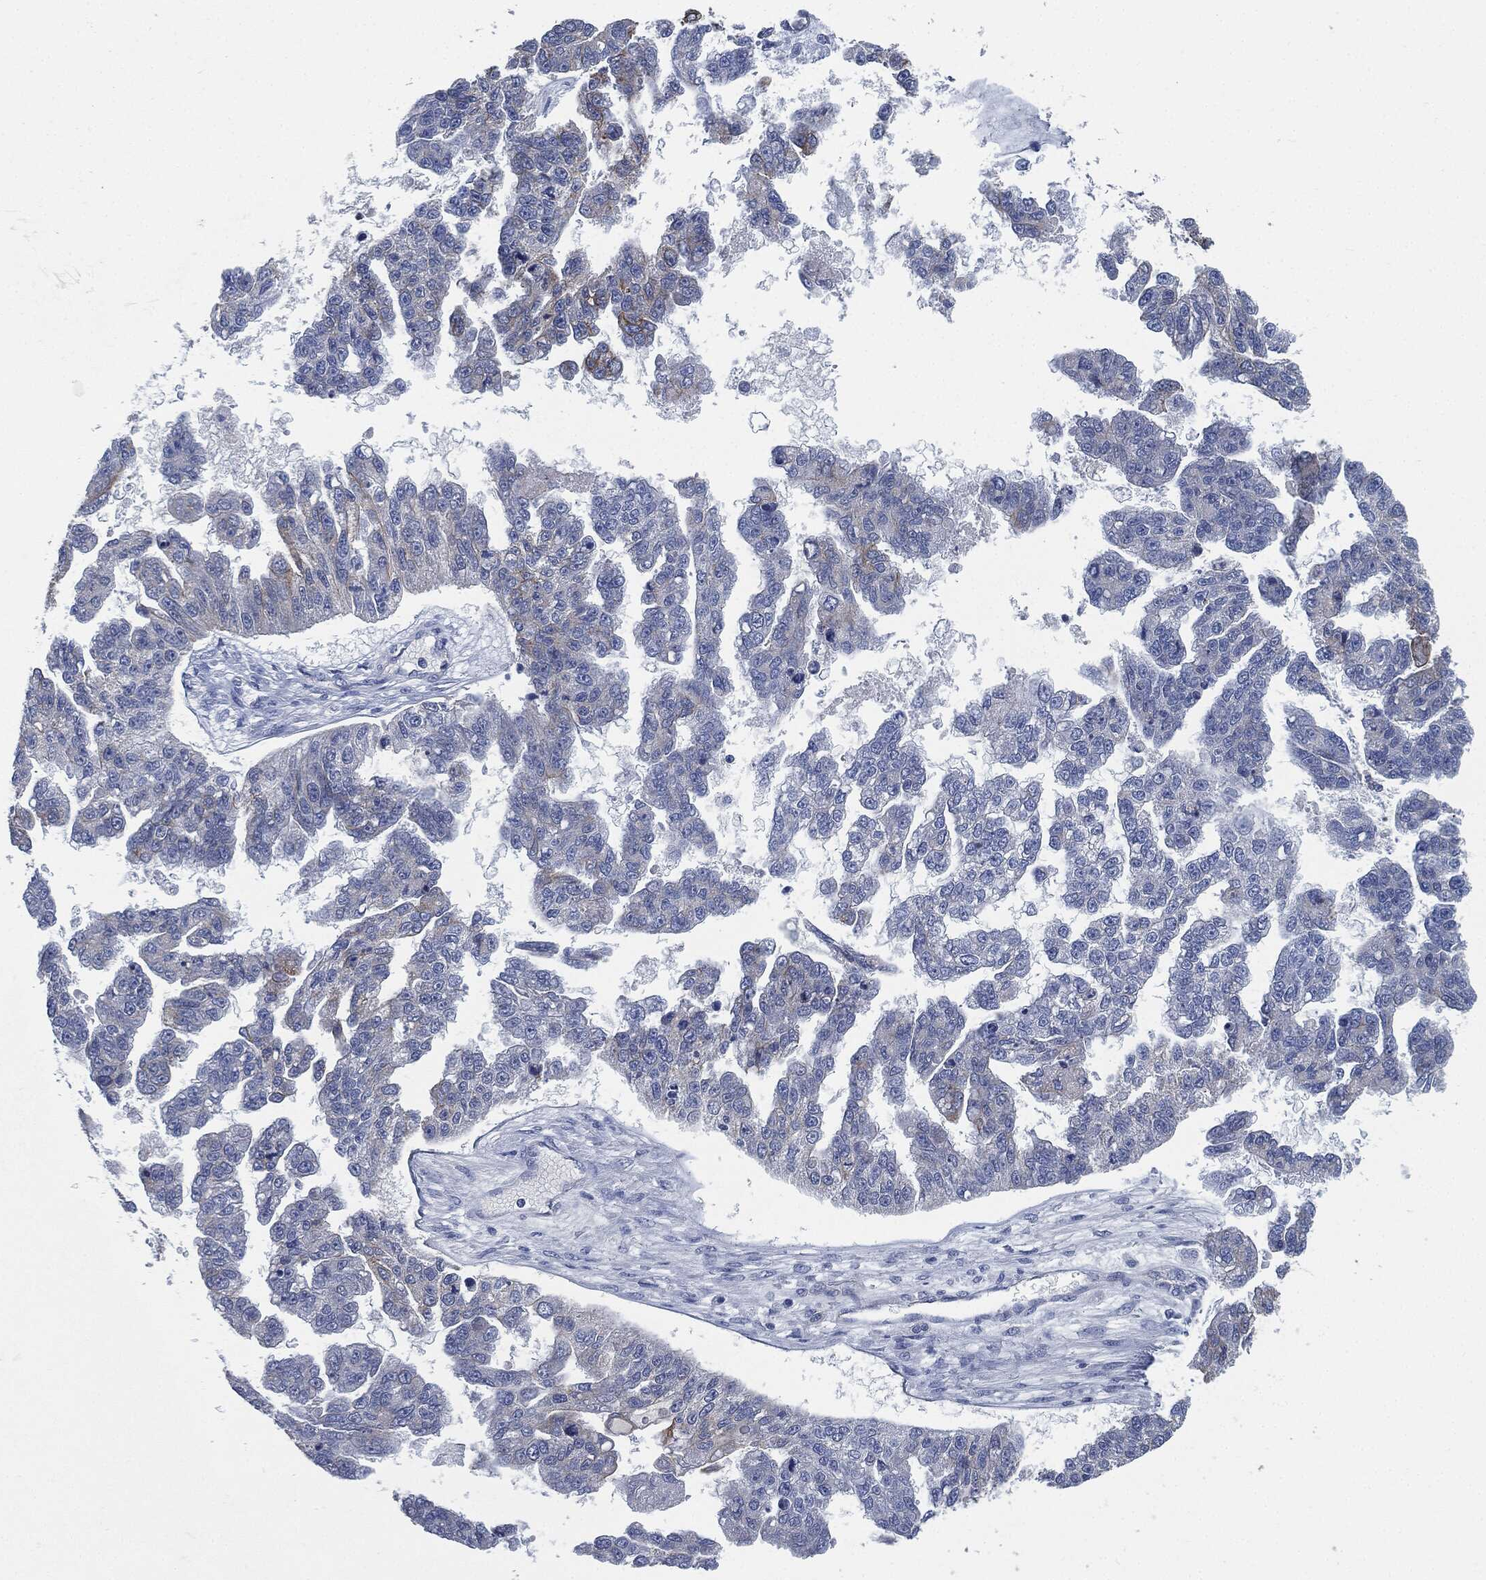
{"staining": {"intensity": "negative", "quantity": "none", "location": "none"}, "tissue": "ovarian cancer", "cell_type": "Tumor cells", "image_type": "cancer", "snomed": [{"axis": "morphology", "description": "Cystadenocarcinoma, serous, NOS"}, {"axis": "topography", "description": "Ovary"}], "caption": "Immunohistochemical staining of ovarian cancer (serous cystadenocarcinoma) shows no significant positivity in tumor cells. (Stains: DAB immunohistochemistry with hematoxylin counter stain, Microscopy: brightfield microscopy at high magnification).", "gene": "SHROOM2", "patient": {"sex": "female", "age": 58}}